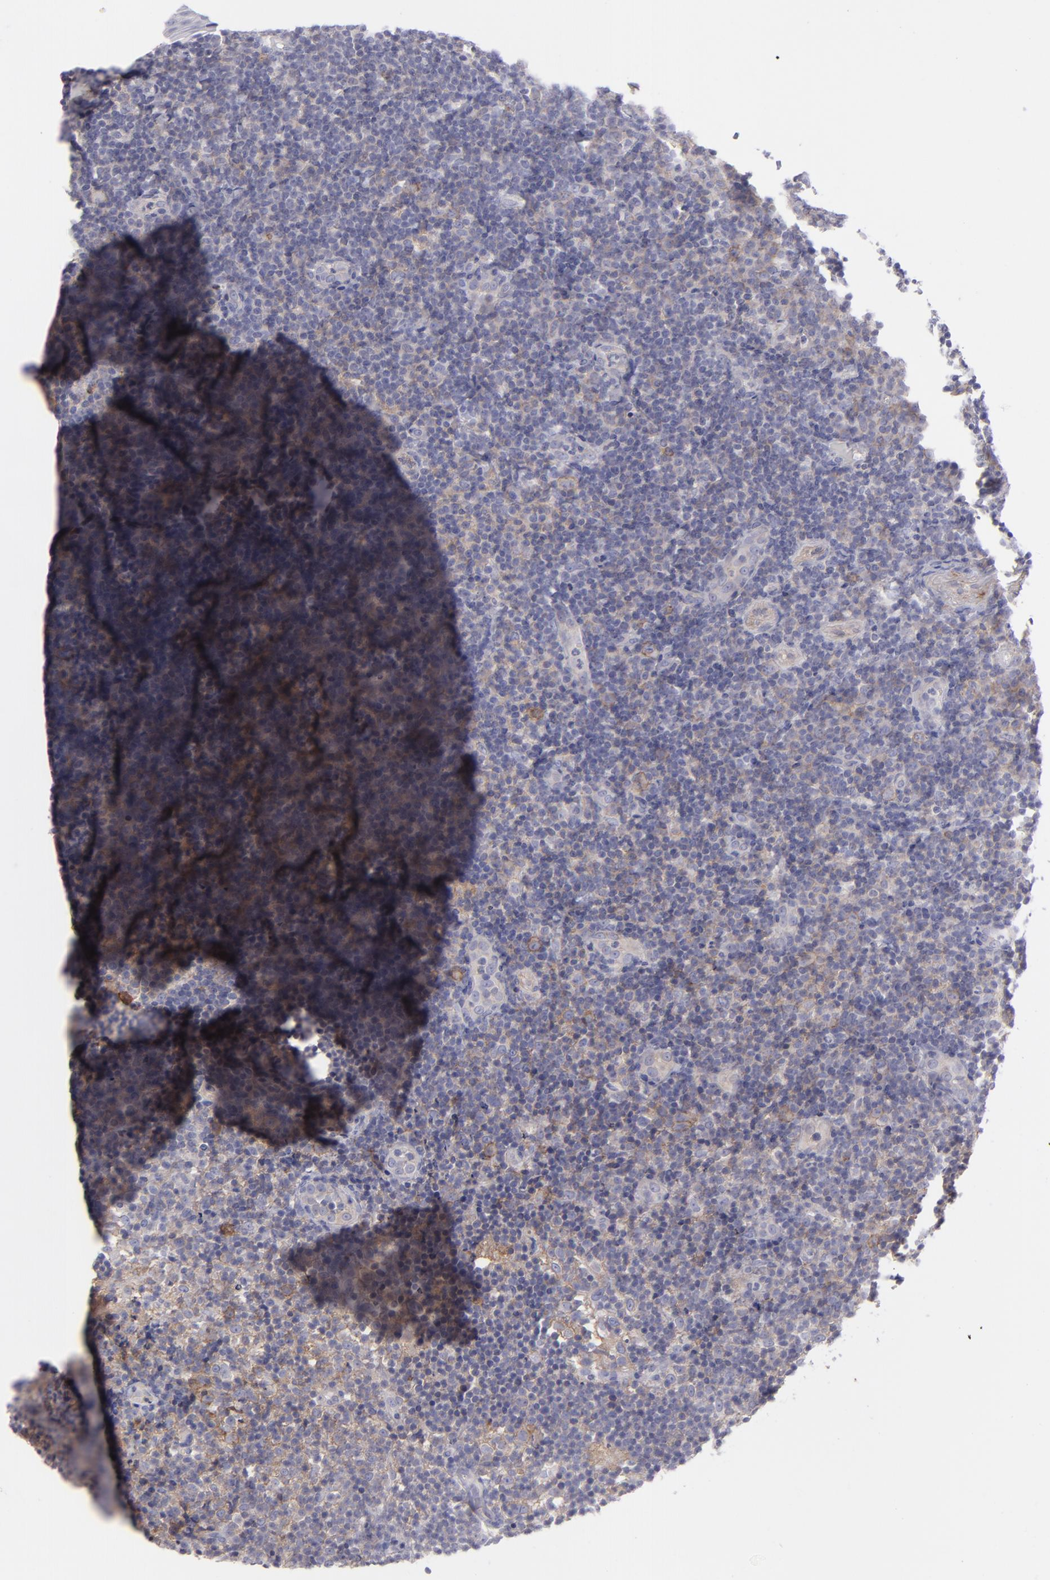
{"staining": {"intensity": "moderate", "quantity": ">75%", "location": "cytoplasmic/membranous"}, "tissue": "tonsil", "cell_type": "Germinal center cells", "image_type": "normal", "snomed": [{"axis": "morphology", "description": "Normal tissue, NOS"}, {"axis": "topography", "description": "Tonsil"}], "caption": "Protein analysis of unremarkable tonsil reveals moderate cytoplasmic/membranous expression in about >75% of germinal center cells.", "gene": "BSG", "patient": {"sex": "female", "age": 40}}